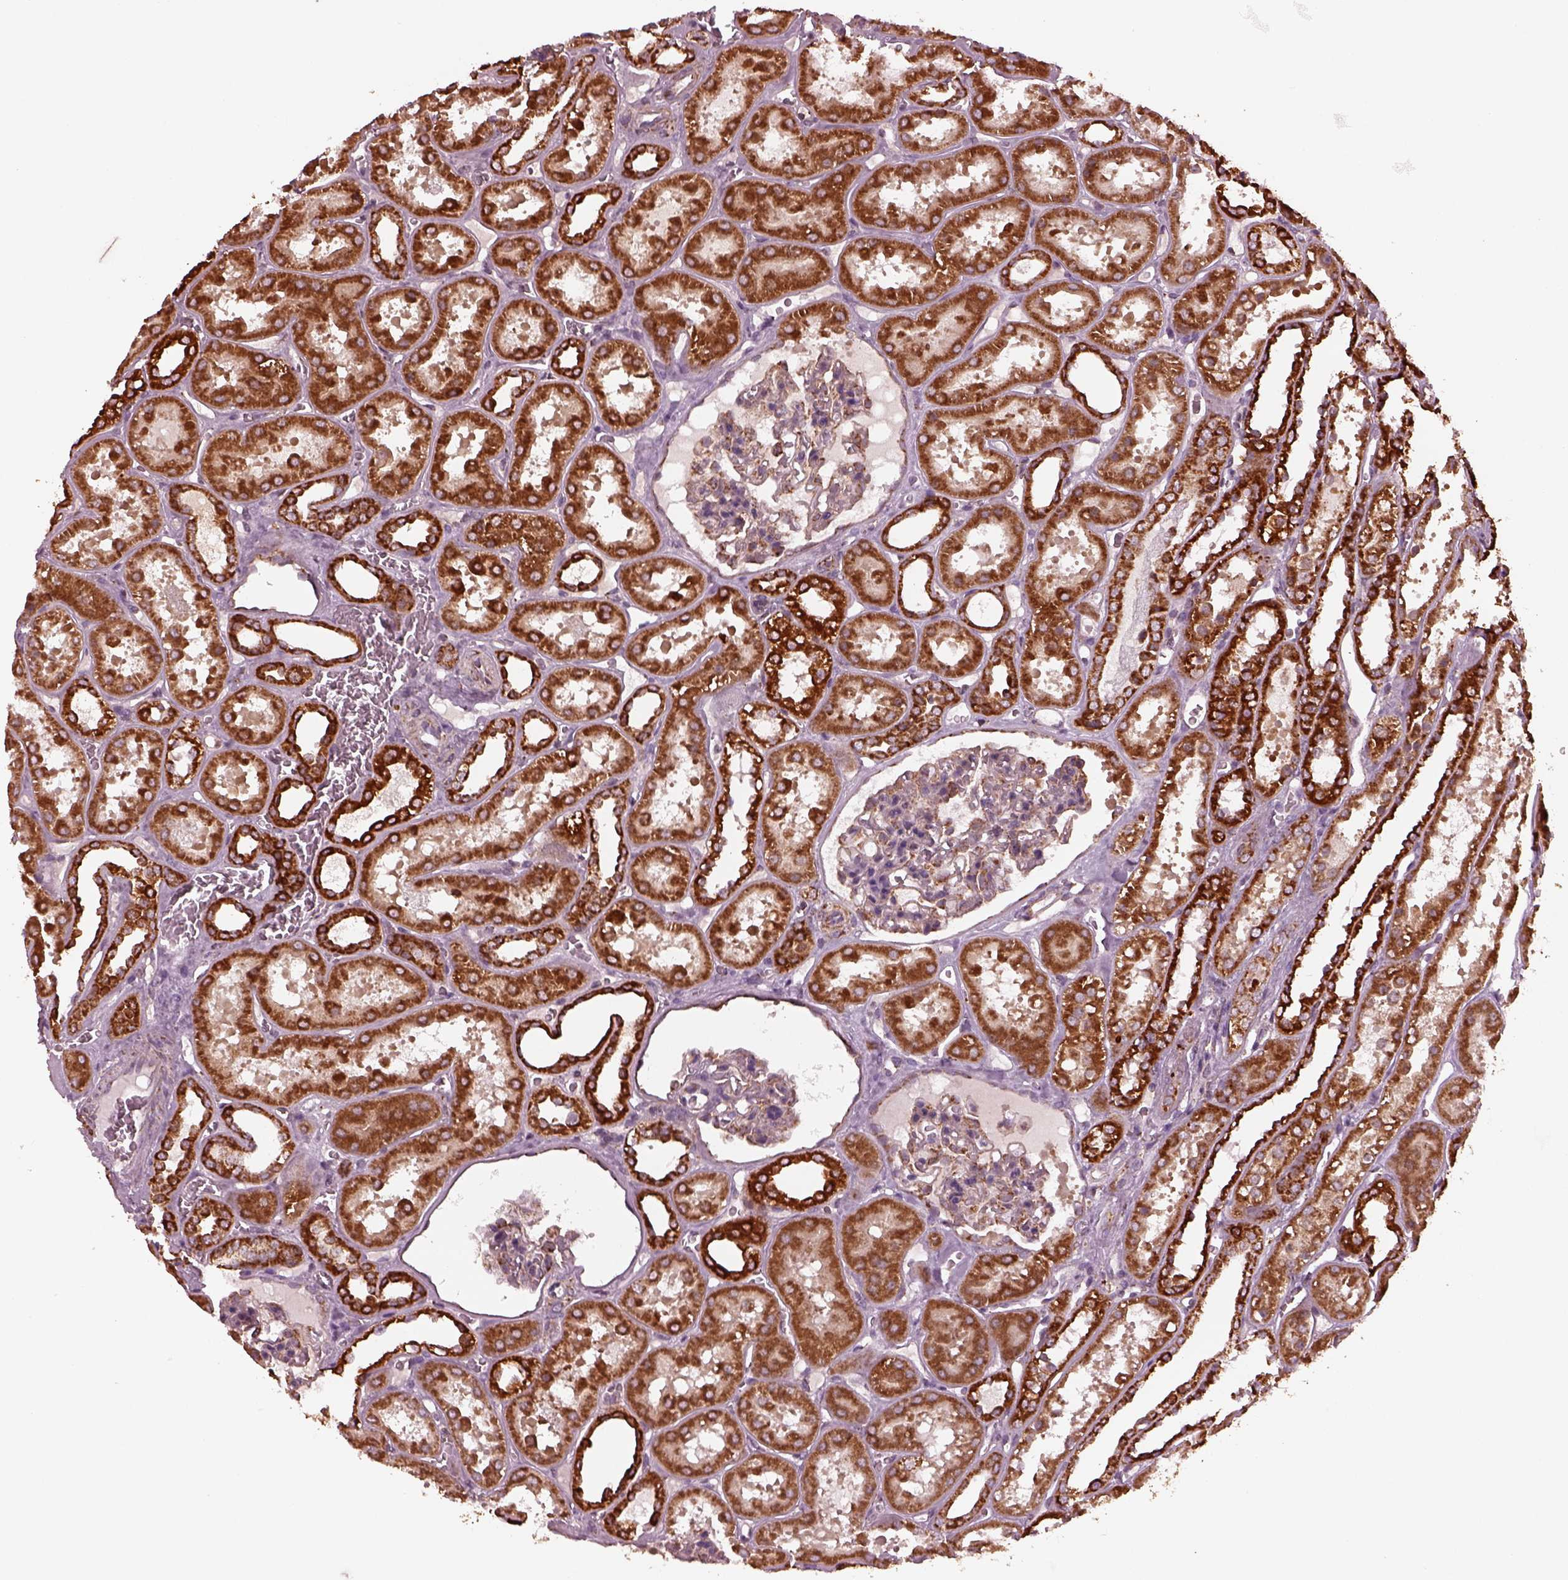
{"staining": {"intensity": "moderate", "quantity": "25%-75%", "location": "cytoplasmic/membranous"}, "tissue": "kidney", "cell_type": "Cells in glomeruli", "image_type": "normal", "snomed": [{"axis": "morphology", "description": "Normal tissue, NOS"}, {"axis": "topography", "description": "Kidney"}], "caption": "Cells in glomeruli show medium levels of moderate cytoplasmic/membranous staining in about 25%-75% of cells in normal kidney.", "gene": "NDUFB10", "patient": {"sex": "female", "age": 41}}